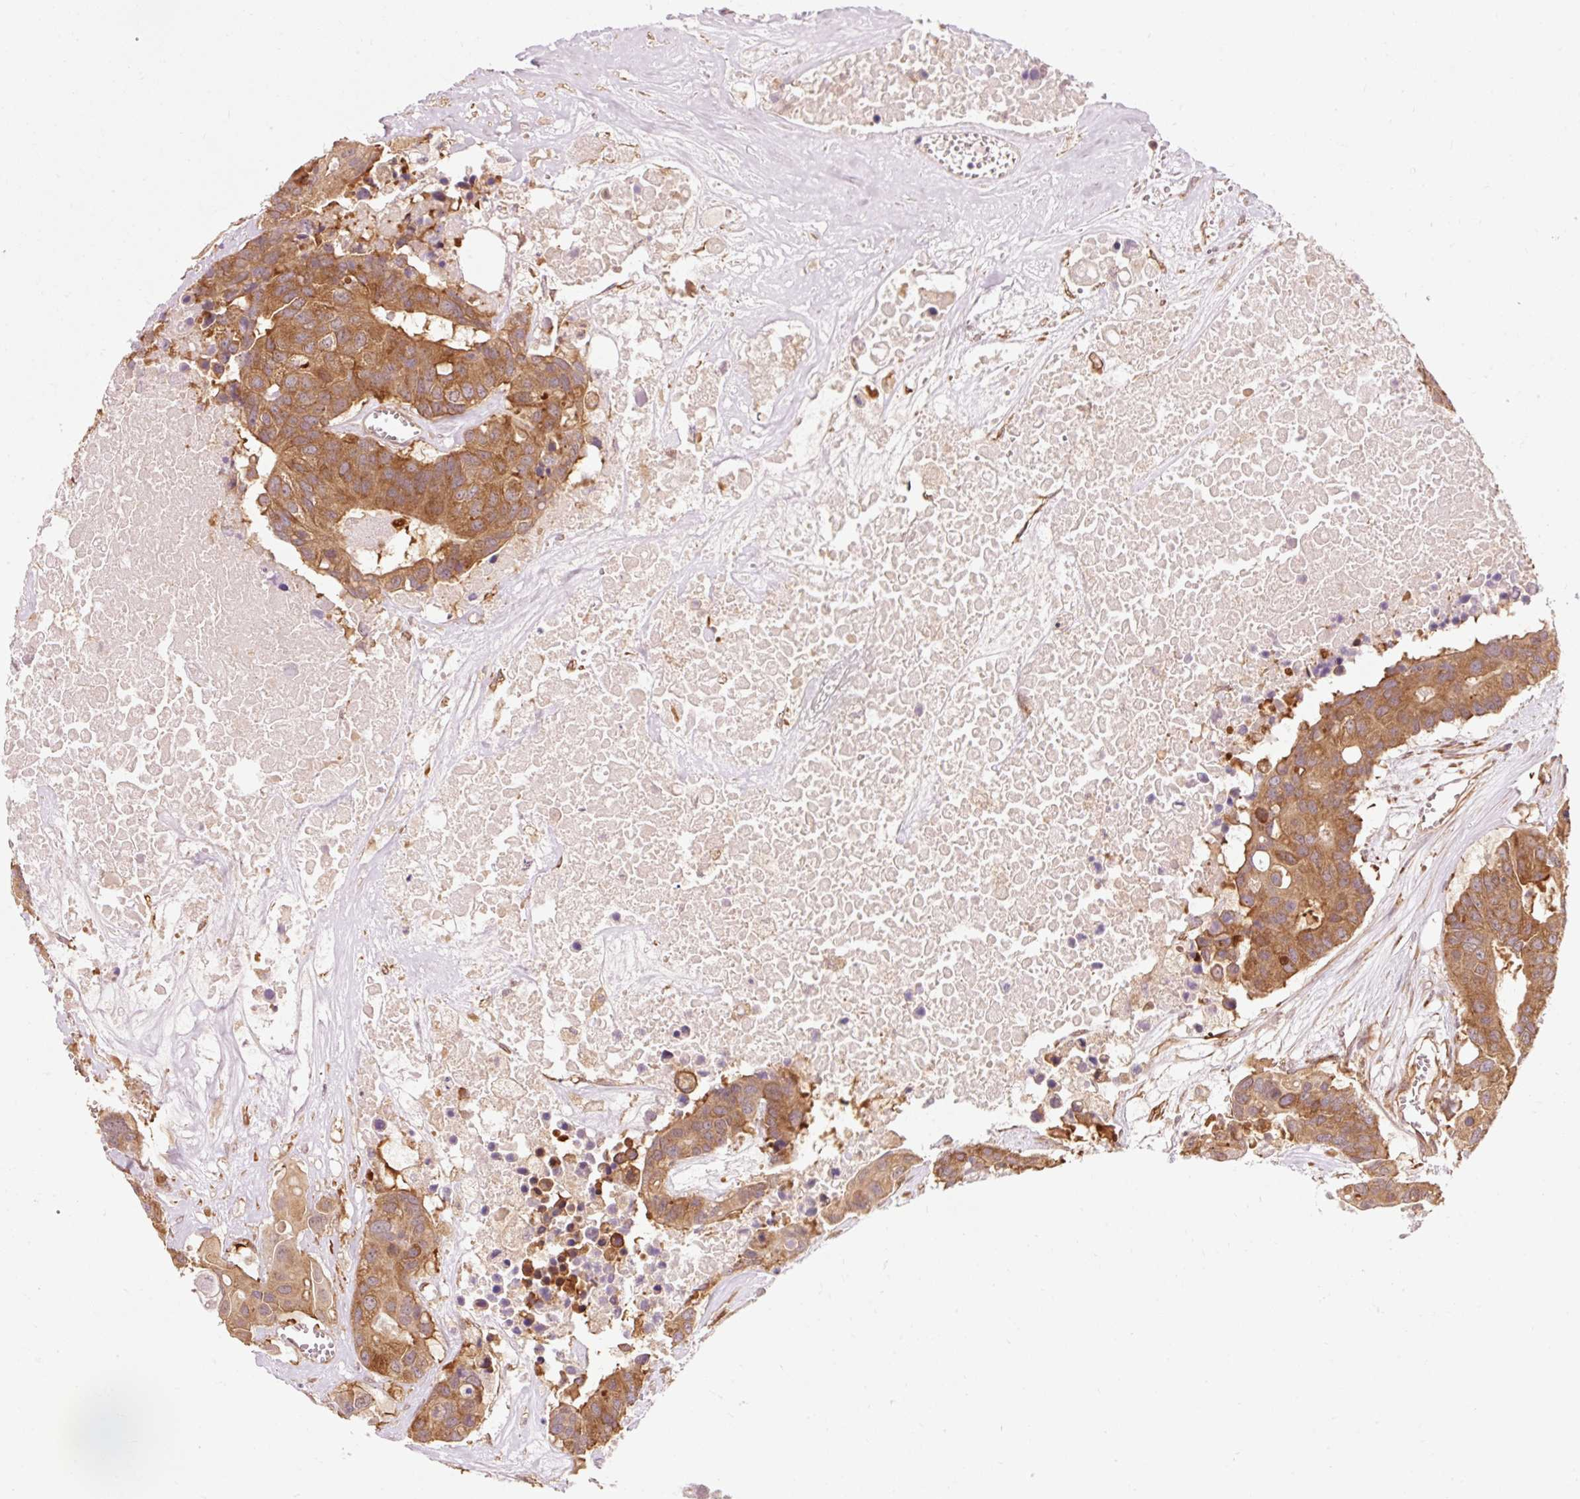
{"staining": {"intensity": "strong", "quantity": ">75%", "location": "cytoplasmic/membranous"}, "tissue": "colorectal cancer", "cell_type": "Tumor cells", "image_type": "cancer", "snomed": [{"axis": "morphology", "description": "Adenocarcinoma, NOS"}, {"axis": "topography", "description": "Colon"}], "caption": "Human colorectal cancer (adenocarcinoma) stained with a protein marker shows strong staining in tumor cells.", "gene": "PDAP1", "patient": {"sex": "male", "age": 77}}